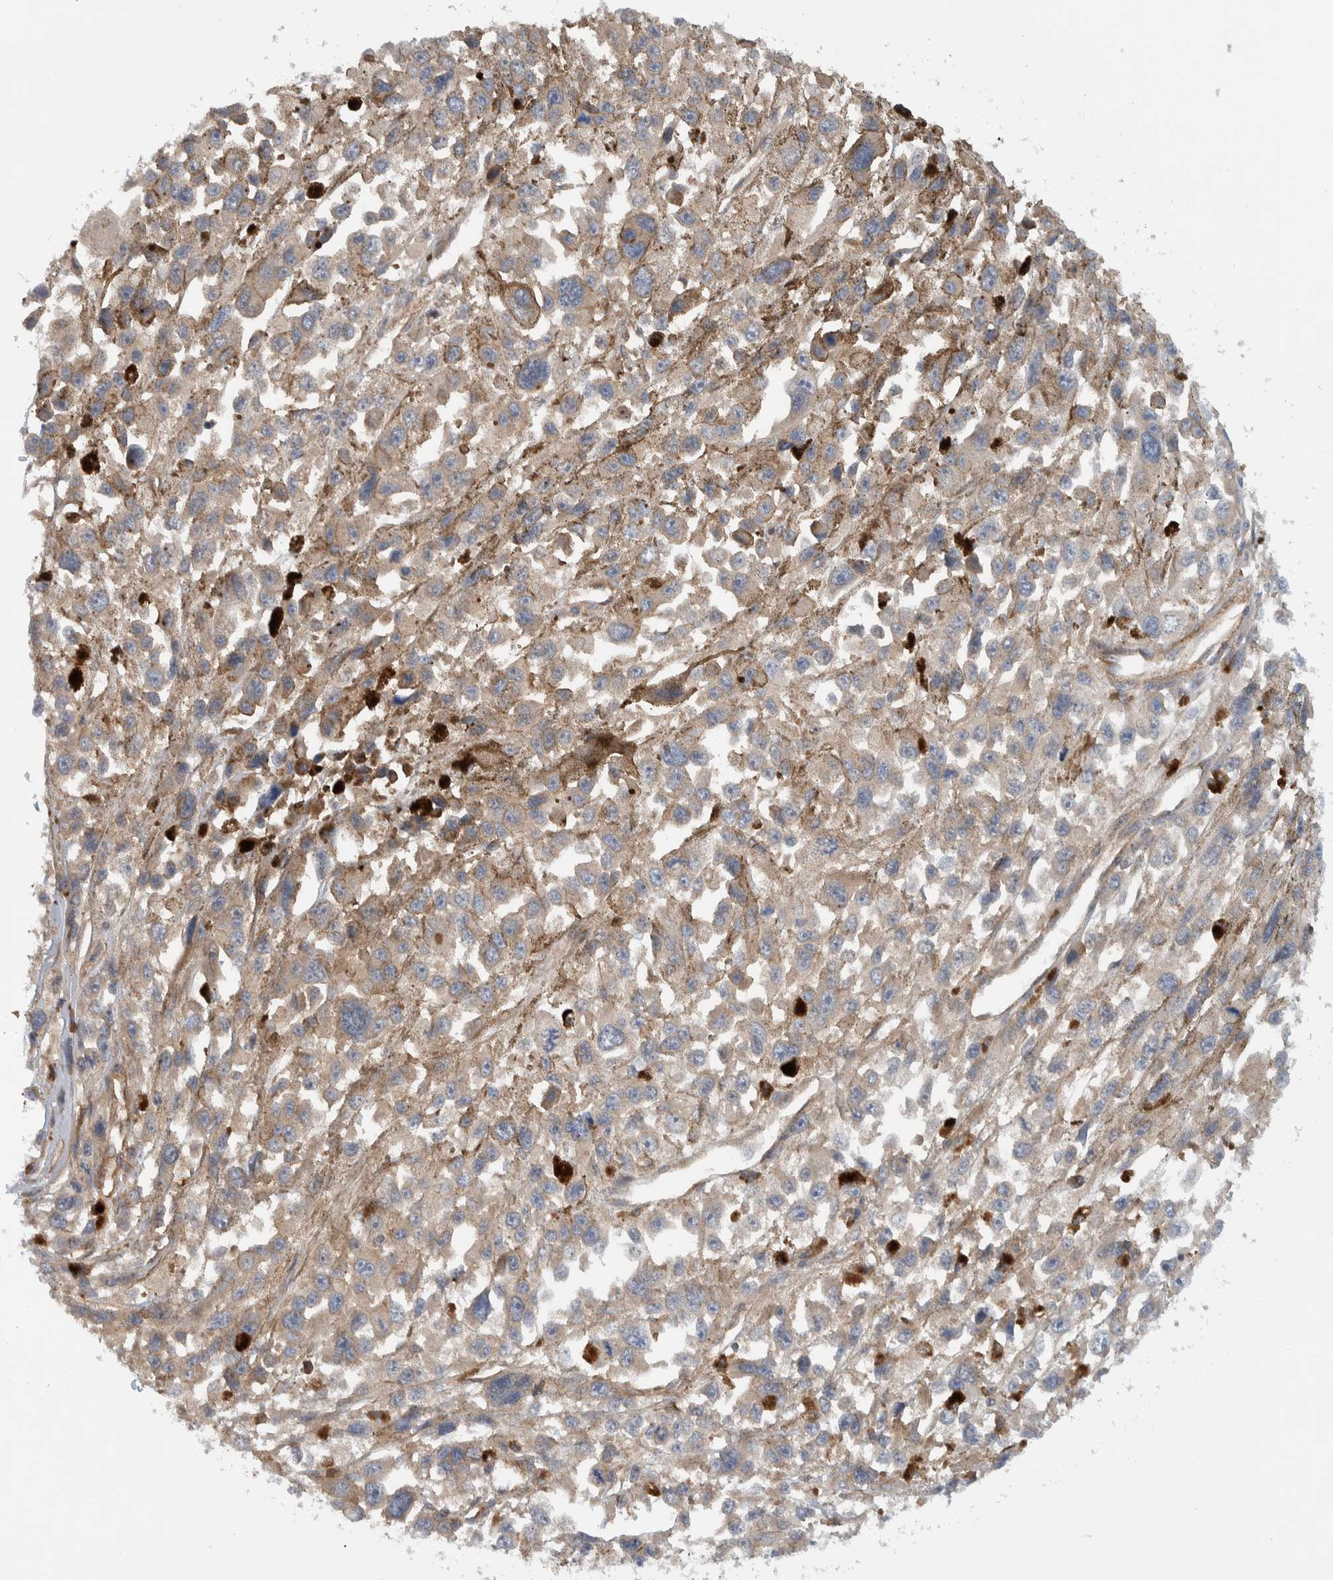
{"staining": {"intensity": "weak", "quantity": ">75%", "location": "cytoplasmic/membranous"}, "tissue": "melanoma", "cell_type": "Tumor cells", "image_type": "cancer", "snomed": [{"axis": "morphology", "description": "Malignant melanoma, Metastatic site"}, {"axis": "topography", "description": "Lymph node"}], "caption": "Immunohistochemical staining of human malignant melanoma (metastatic site) exhibits low levels of weak cytoplasmic/membranous expression in about >75% of tumor cells.", "gene": "MPRIP", "patient": {"sex": "male", "age": 59}}